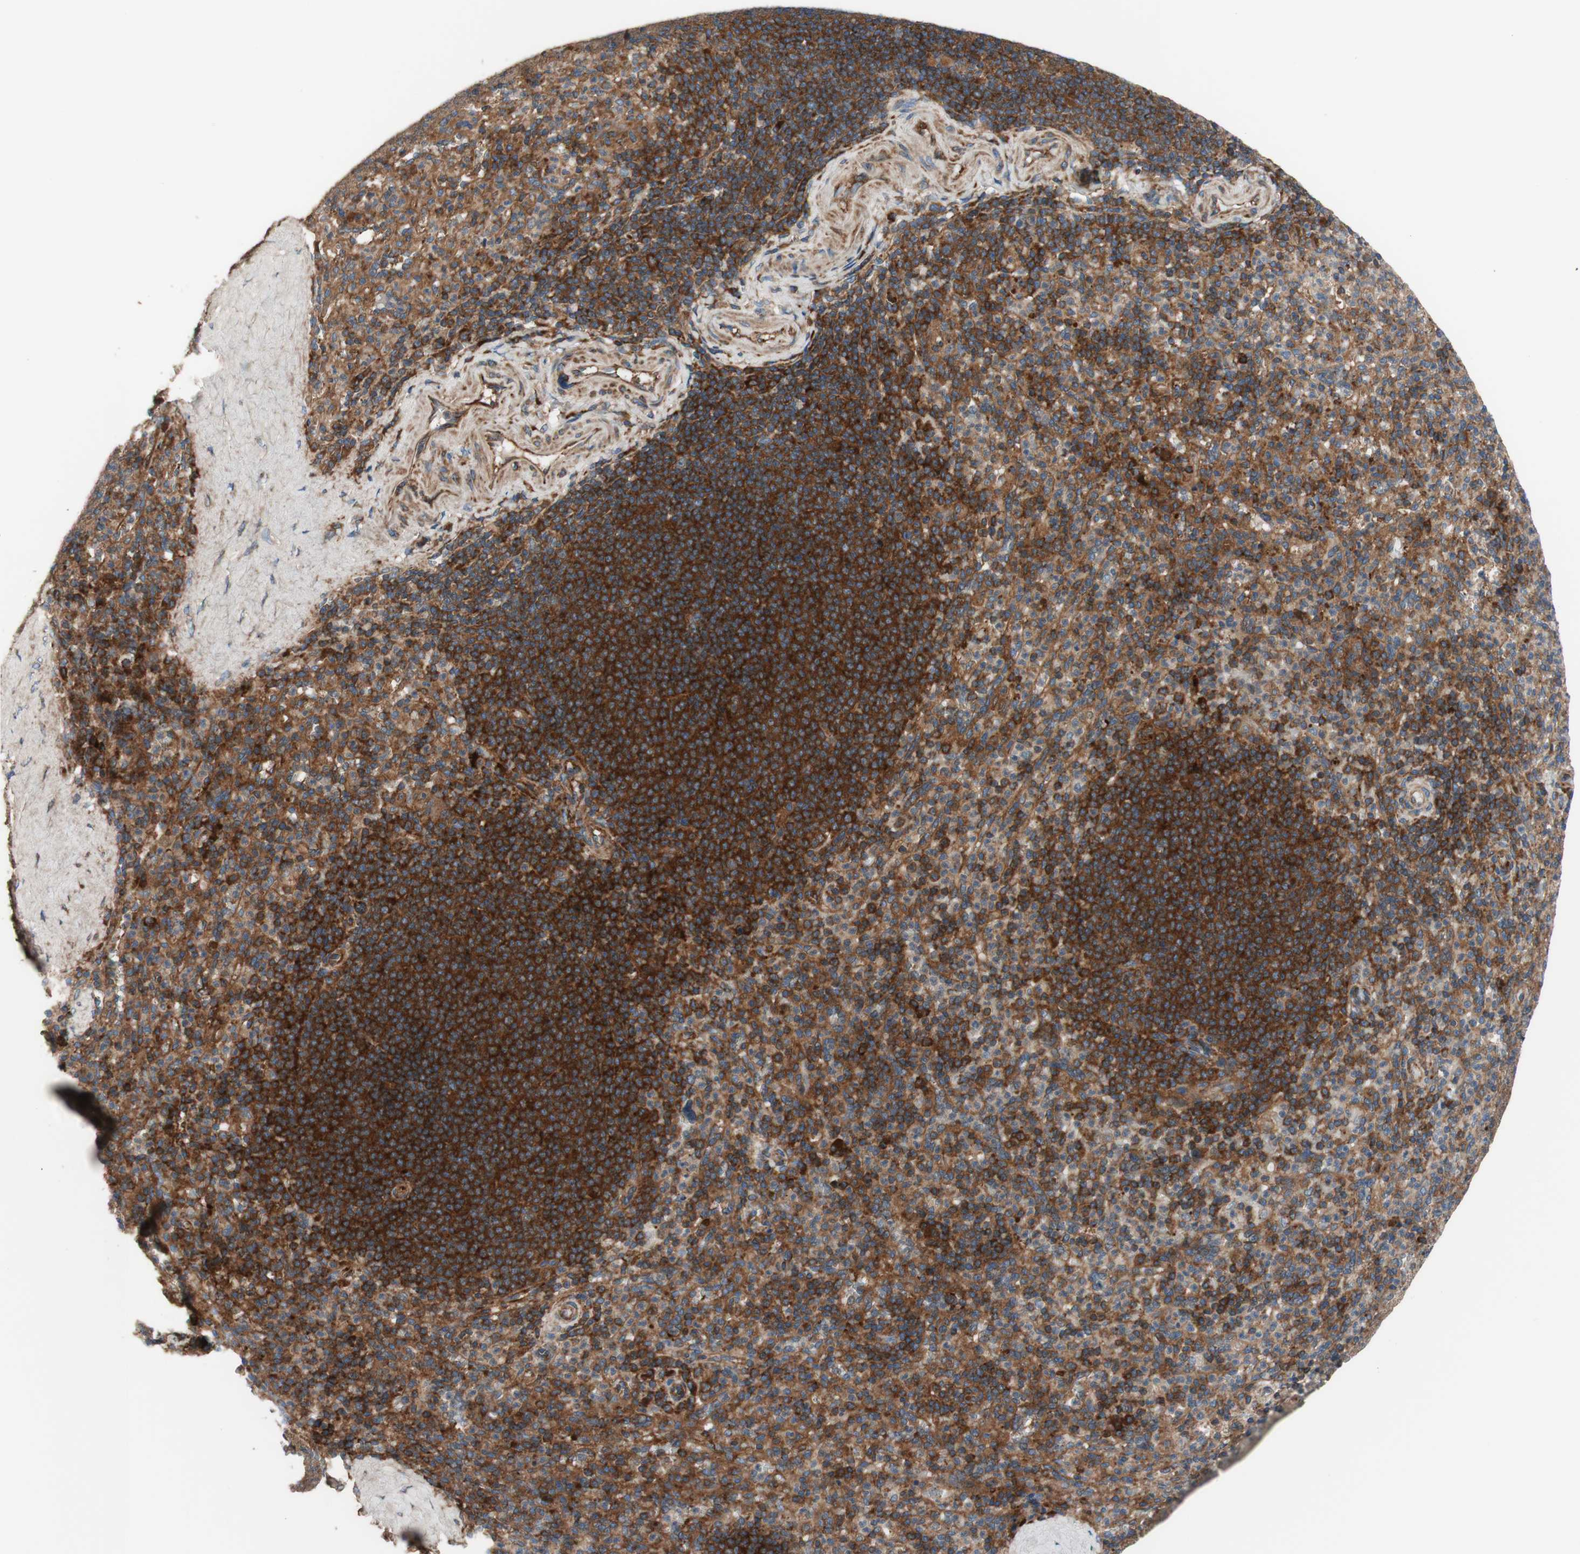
{"staining": {"intensity": "moderate", "quantity": ">75%", "location": "cytoplasmic/membranous"}, "tissue": "spleen", "cell_type": "Cells in red pulp", "image_type": "normal", "snomed": [{"axis": "morphology", "description": "Normal tissue, NOS"}, {"axis": "topography", "description": "Spleen"}], "caption": "Immunohistochemical staining of benign spleen demonstrates >75% levels of moderate cytoplasmic/membranous protein expression in about >75% of cells in red pulp.", "gene": "CCN4", "patient": {"sex": "male", "age": 36}}